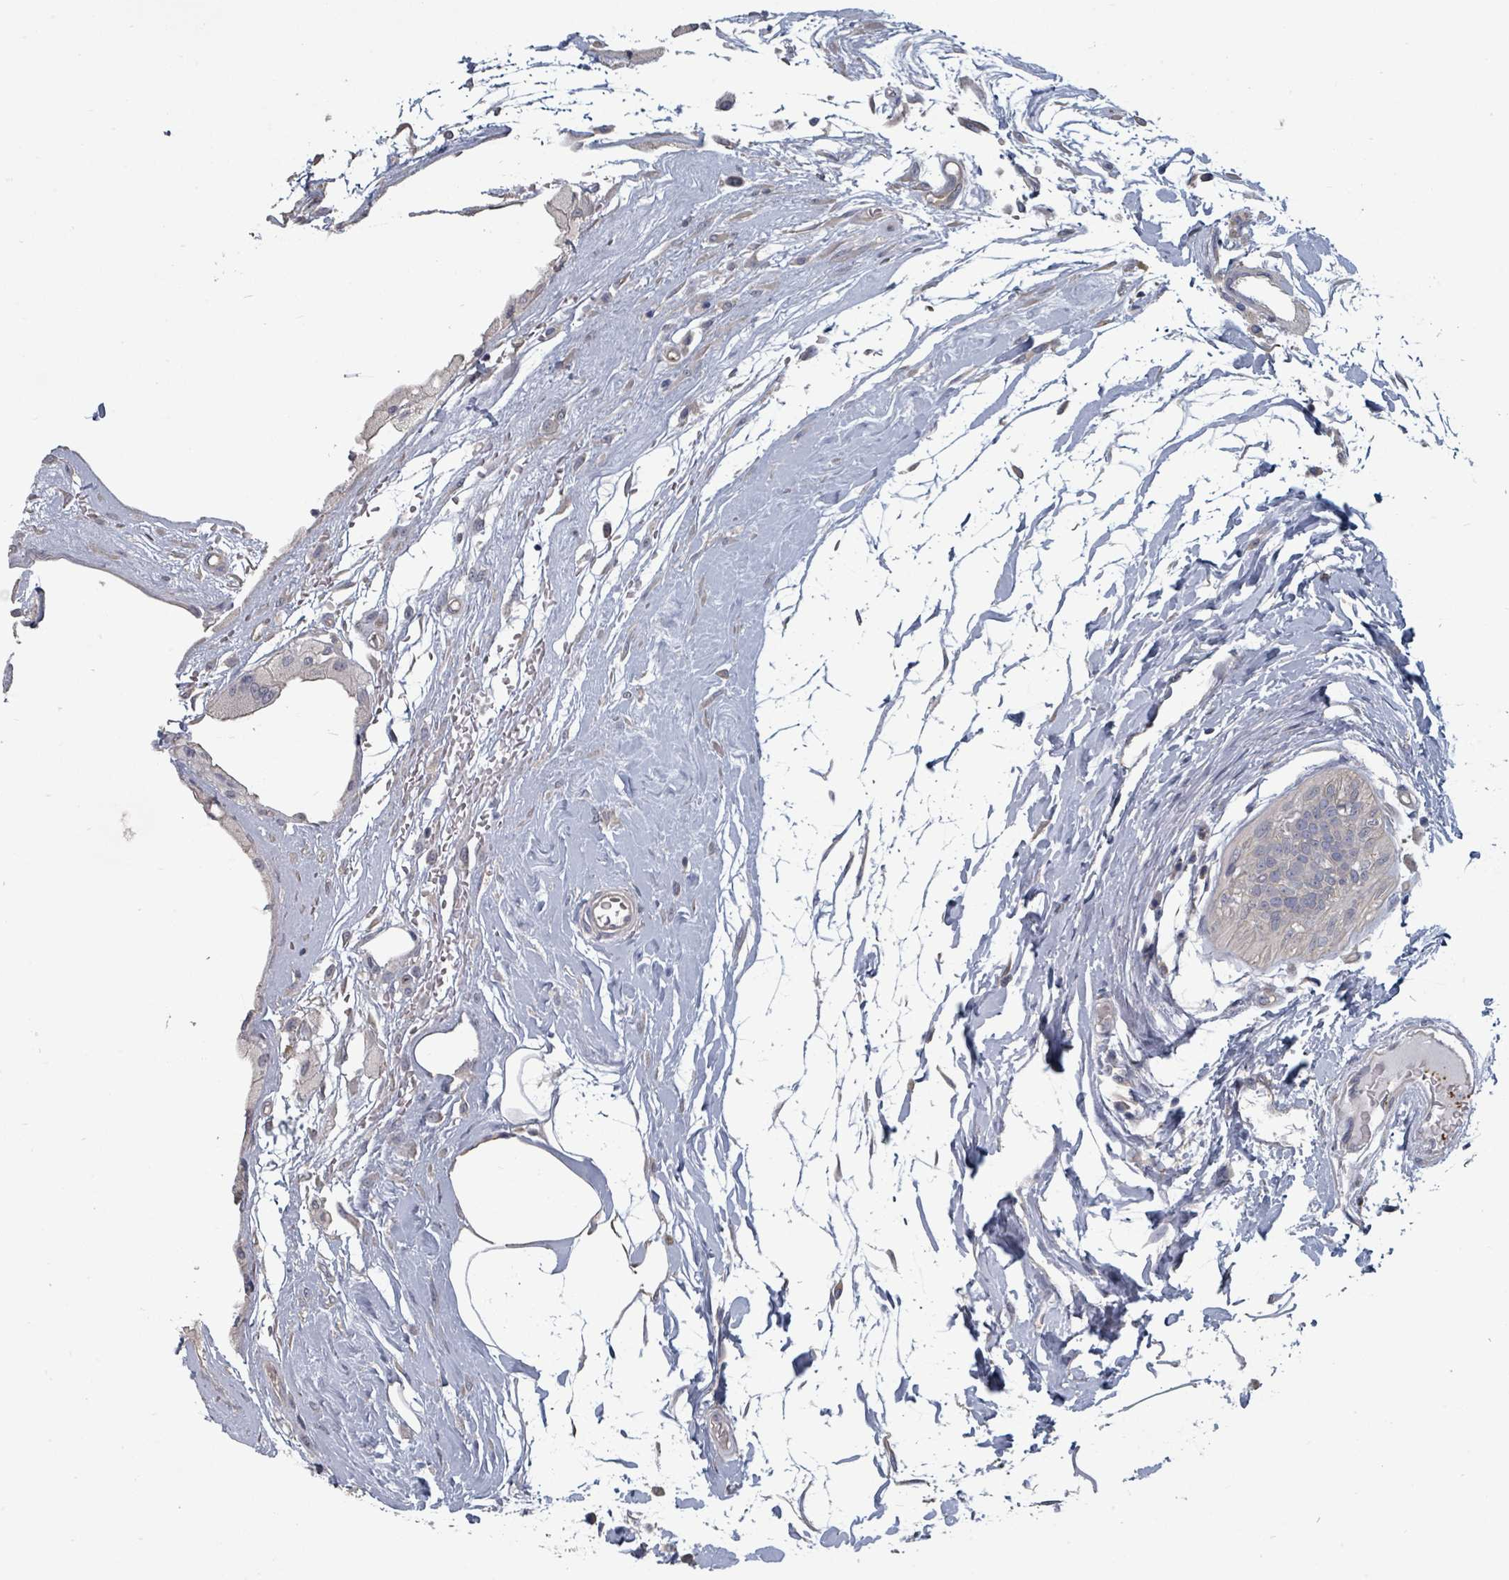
{"staining": {"intensity": "negative", "quantity": "none", "location": "none"}, "tissue": "breast cancer", "cell_type": "Tumor cells", "image_type": "cancer", "snomed": [{"axis": "morphology", "description": "Duct carcinoma"}, {"axis": "topography", "description": "Breast"}], "caption": "High magnification brightfield microscopy of intraductal carcinoma (breast) stained with DAB (3,3'-diaminobenzidine) (brown) and counterstained with hematoxylin (blue): tumor cells show no significant expression.", "gene": "PLAUR", "patient": {"sex": "female", "age": 55}}